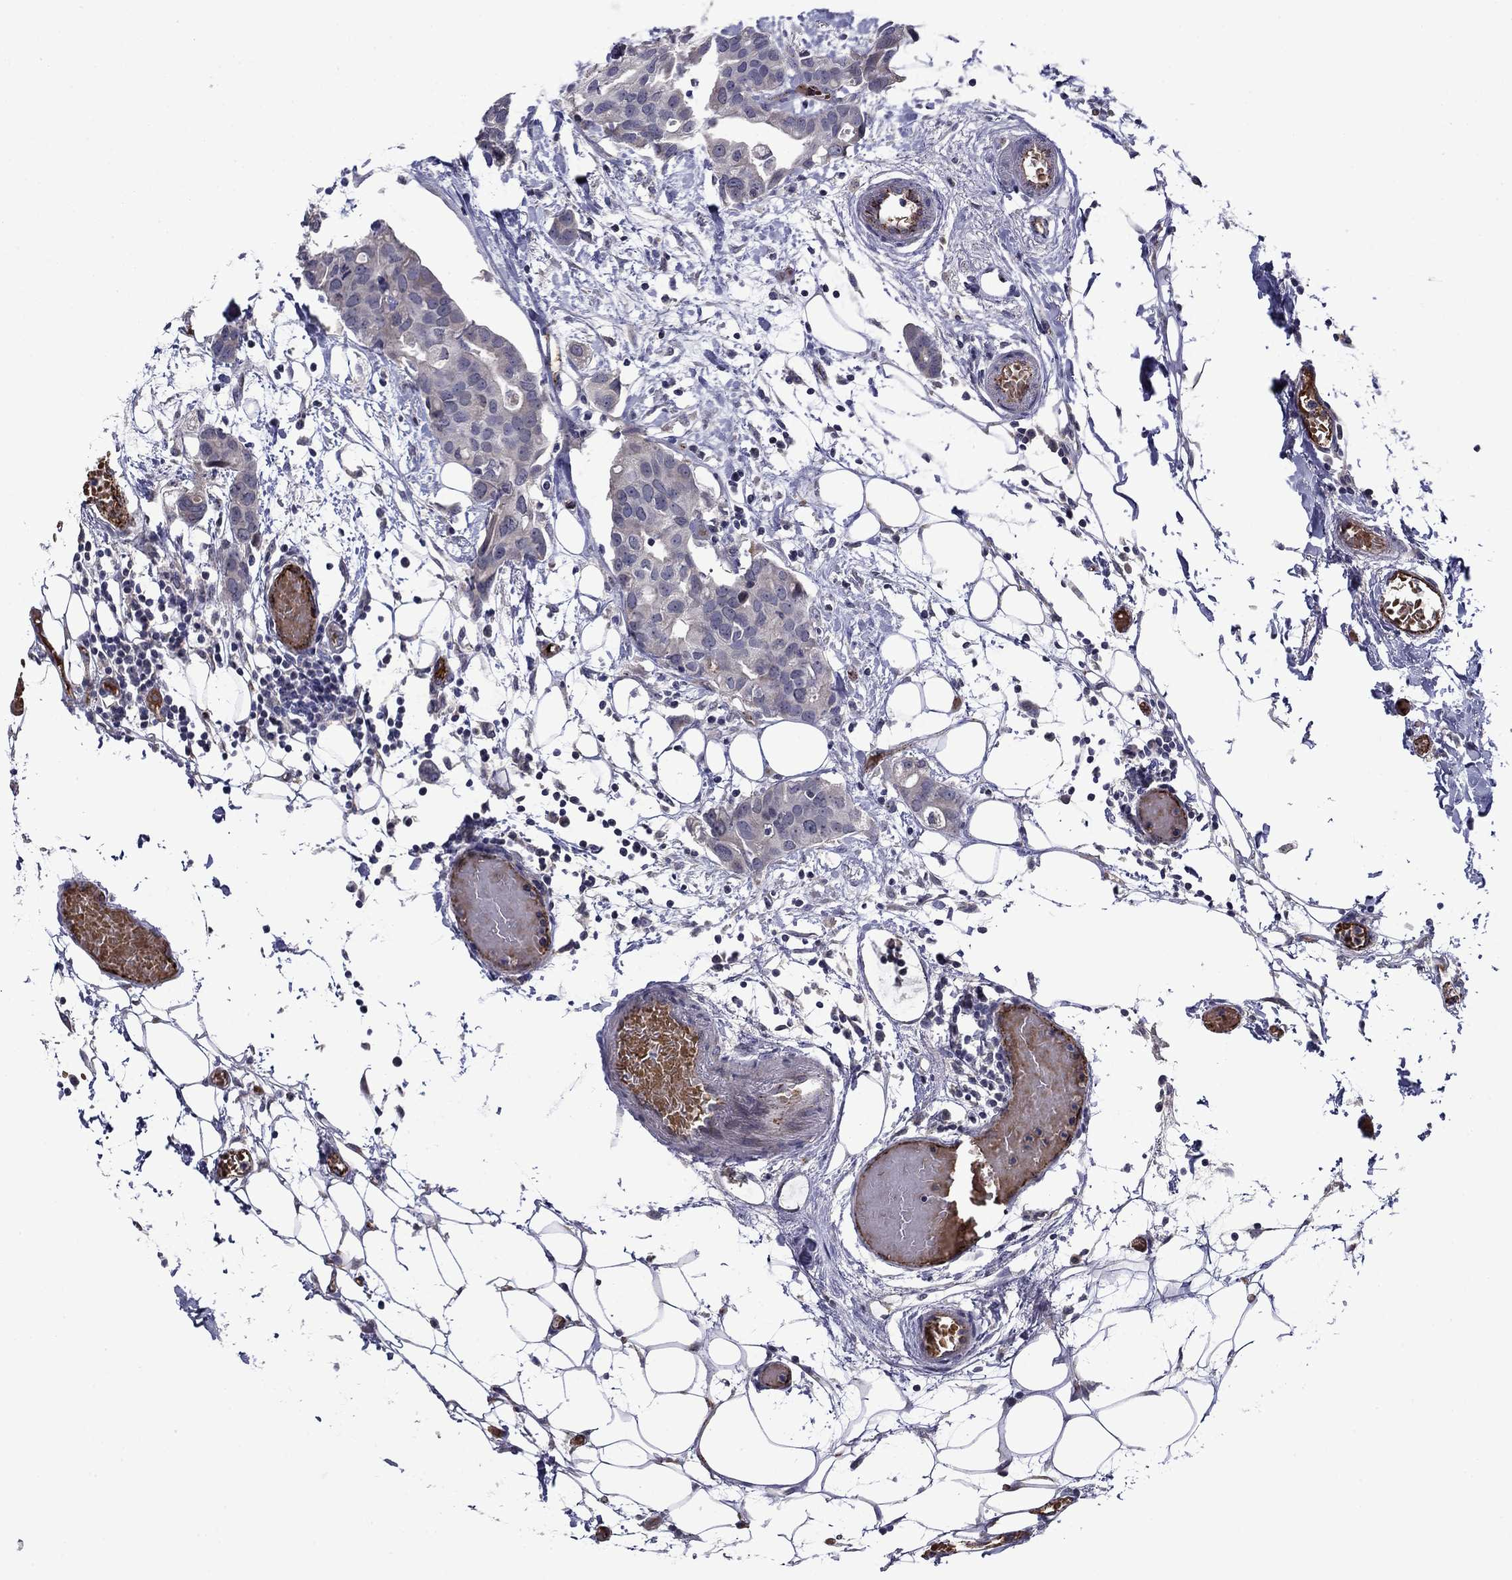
{"staining": {"intensity": "negative", "quantity": "none", "location": "none"}, "tissue": "breast cancer", "cell_type": "Tumor cells", "image_type": "cancer", "snomed": [{"axis": "morphology", "description": "Duct carcinoma"}, {"axis": "topography", "description": "Breast"}], "caption": "Tumor cells show no significant staining in breast cancer (intraductal carcinoma). (DAB (3,3'-diaminobenzidine) IHC with hematoxylin counter stain).", "gene": "SLITRK1", "patient": {"sex": "female", "age": 83}}